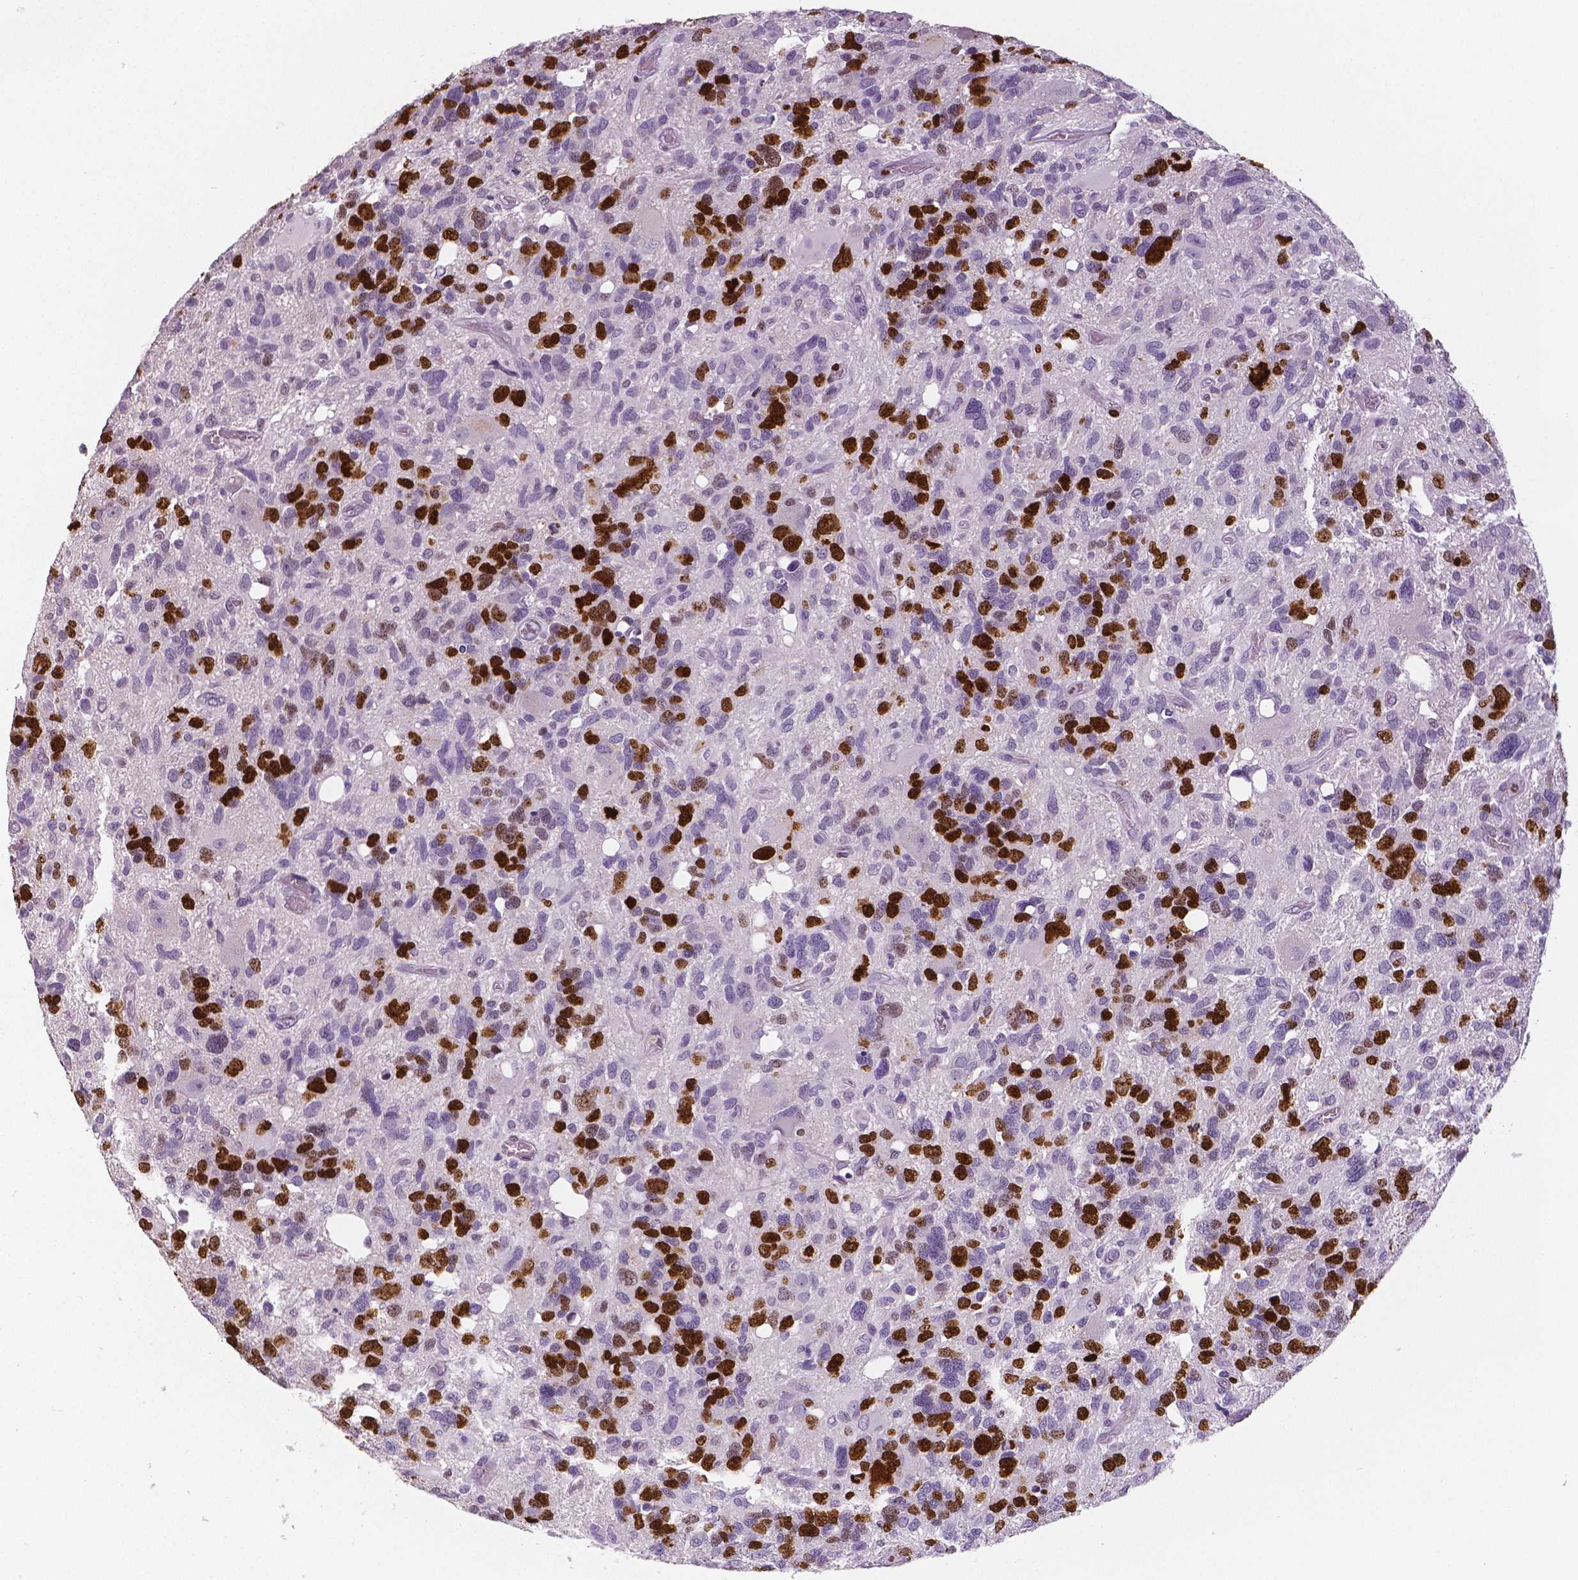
{"staining": {"intensity": "strong", "quantity": "<25%", "location": "cytoplasmic/membranous"}, "tissue": "glioma", "cell_type": "Tumor cells", "image_type": "cancer", "snomed": [{"axis": "morphology", "description": "Glioma, malignant, High grade"}, {"axis": "topography", "description": "Brain"}], "caption": "An IHC micrograph of tumor tissue is shown. Protein staining in brown labels strong cytoplasmic/membranous positivity in malignant glioma (high-grade) within tumor cells. (DAB IHC with brightfield microscopy, high magnification).", "gene": "MKI67", "patient": {"sex": "male", "age": 49}}